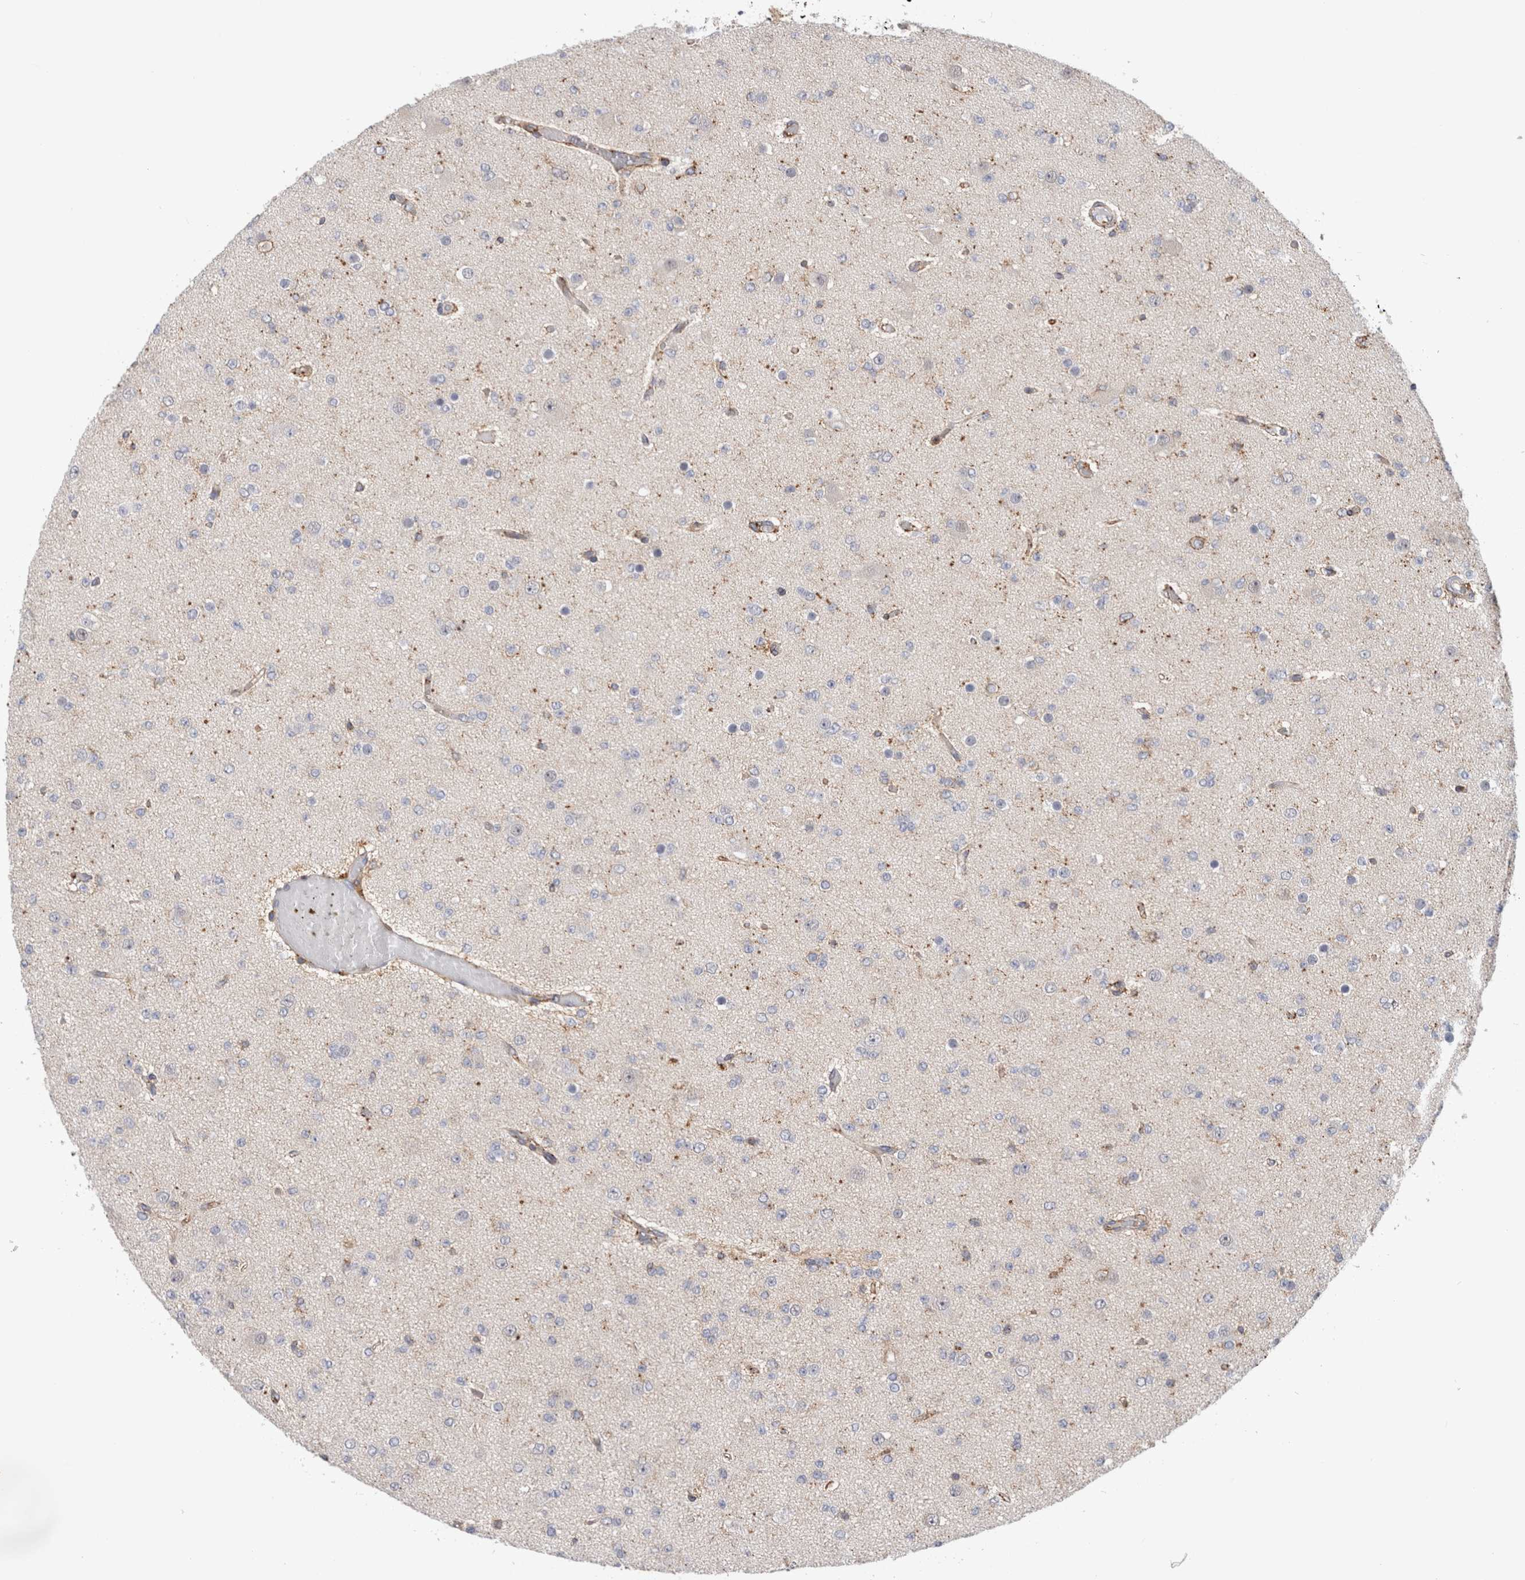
{"staining": {"intensity": "negative", "quantity": "none", "location": "none"}, "tissue": "glioma", "cell_type": "Tumor cells", "image_type": "cancer", "snomed": [{"axis": "morphology", "description": "Glioma, malignant, Low grade"}, {"axis": "topography", "description": "Brain"}], "caption": "Tumor cells are negative for protein expression in human glioma.", "gene": "CCDC88B", "patient": {"sex": "female", "age": 22}}